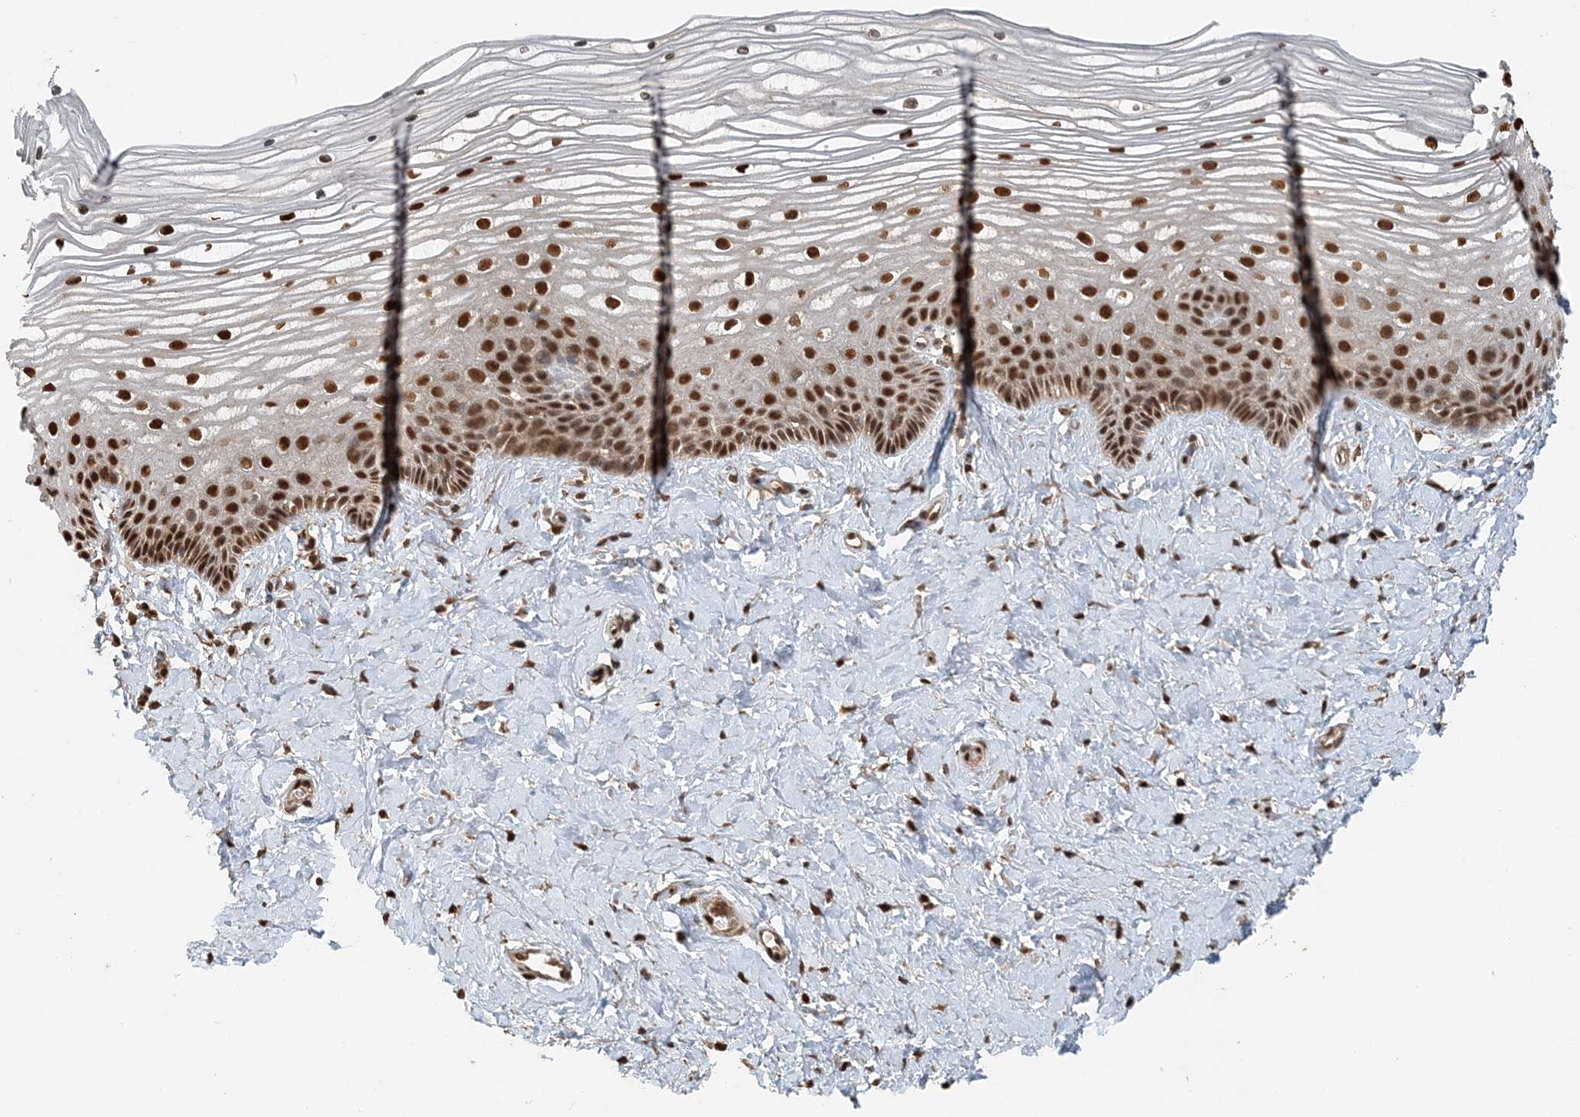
{"staining": {"intensity": "moderate", "quantity": ">75%", "location": "nuclear"}, "tissue": "vagina", "cell_type": "Squamous epithelial cells", "image_type": "normal", "snomed": [{"axis": "morphology", "description": "Normal tissue, NOS"}, {"axis": "topography", "description": "Vagina"}, {"axis": "topography", "description": "Cervix"}], "caption": "This is an image of immunohistochemistry (IHC) staining of benign vagina, which shows moderate expression in the nuclear of squamous epithelial cells.", "gene": "ARHGAP35", "patient": {"sex": "female", "age": 40}}